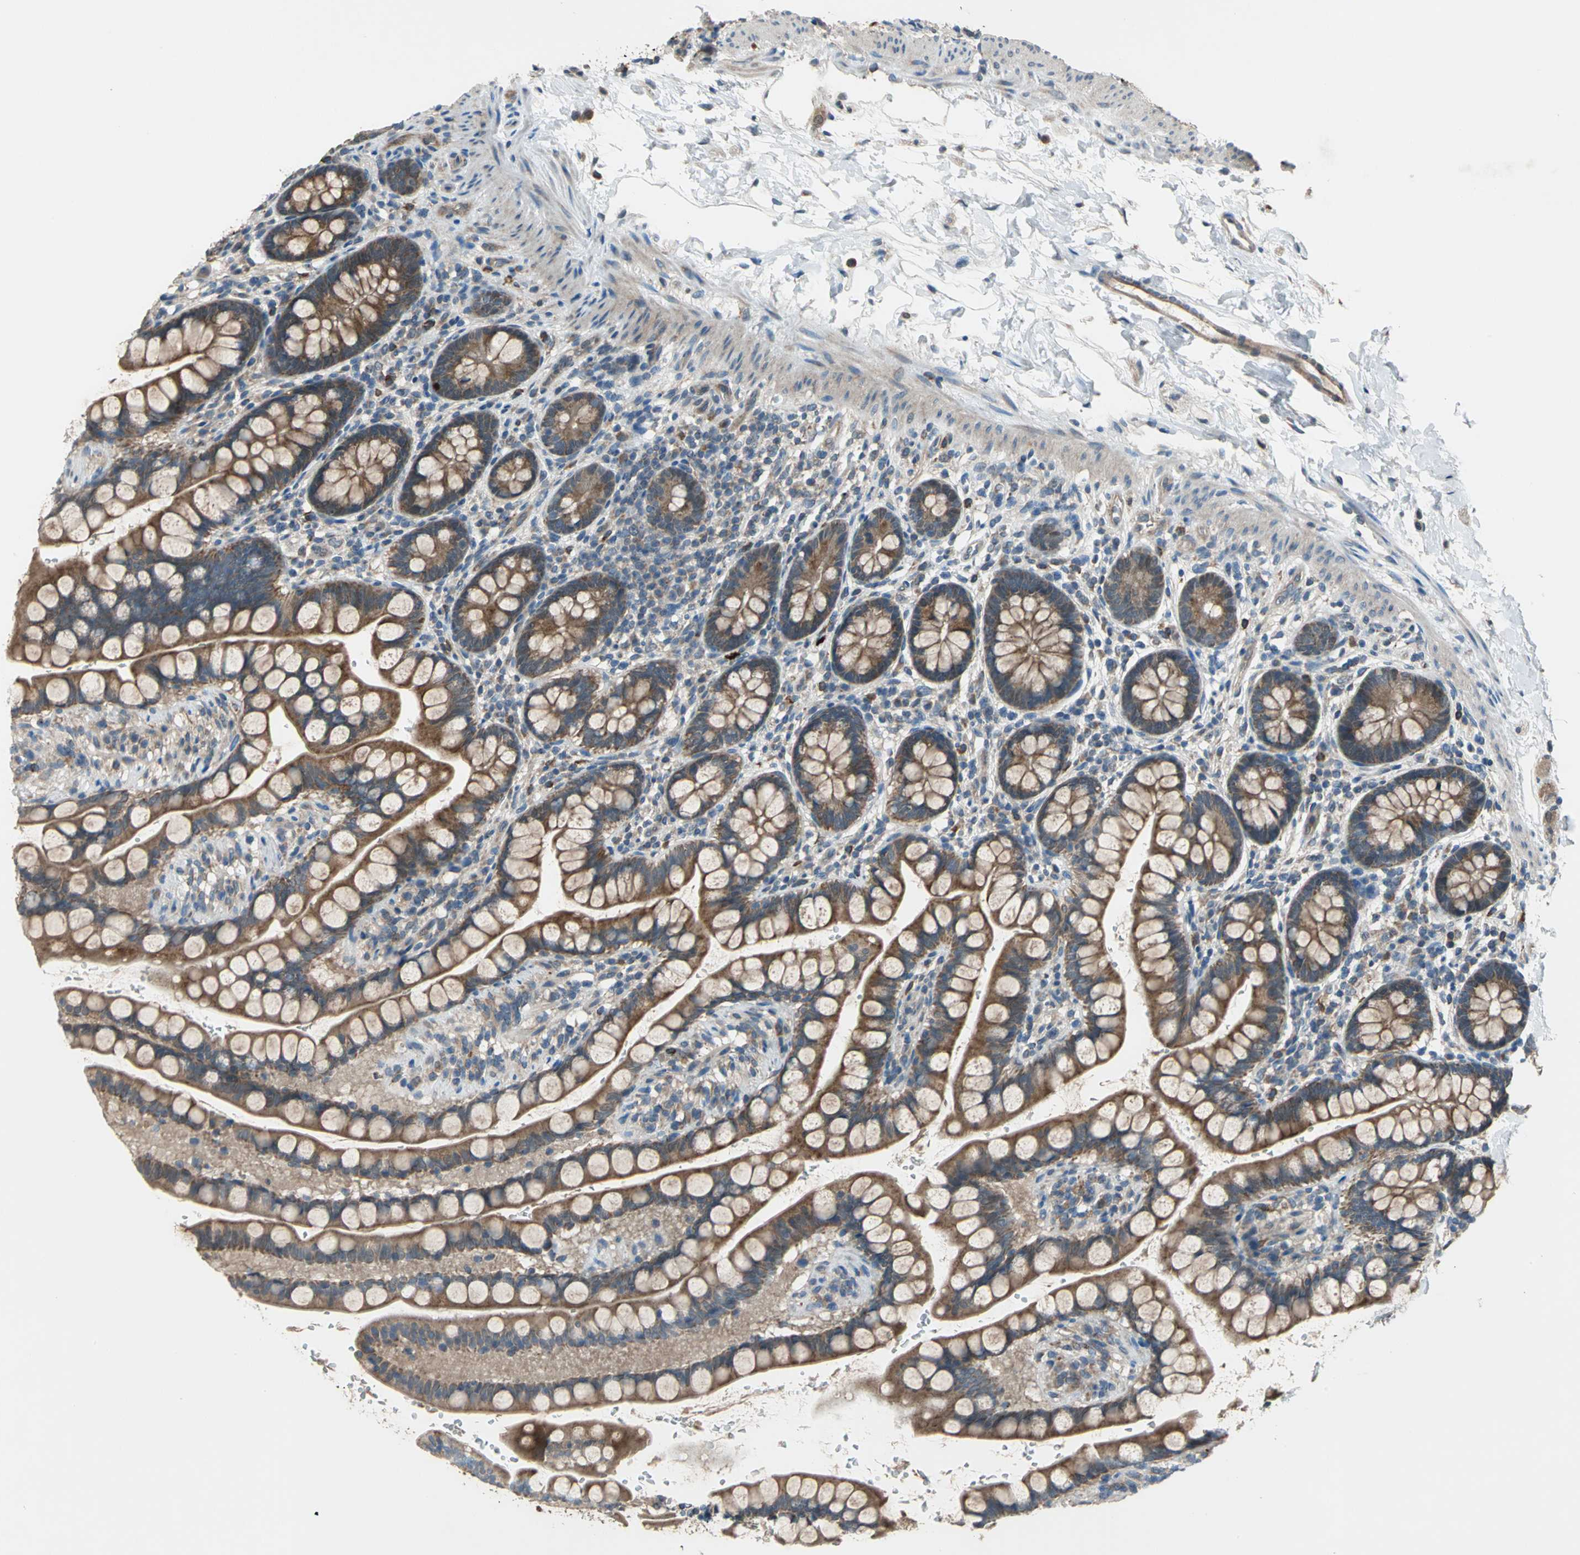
{"staining": {"intensity": "strong", "quantity": ">75%", "location": "cytoplasmic/membranous"}, "tissue": "small intestine", "cell_type": "Glandular cells", "image_type": "normal", "snomed": [{"axis": "morphology", "description": "Normal tissue, NOS"}, {"axis": "topography", "description": "Small intestine"}], "caption": "The immunohistochemical stain highlights strong cytoplasmic/membranous expression in glandular cells of unremarkable small intestine. (DAB IHC, brown staining for protein, blue staining for nuclei).", "gene": "TRAK1", "patient": {"sex": "female", "age": 58}}